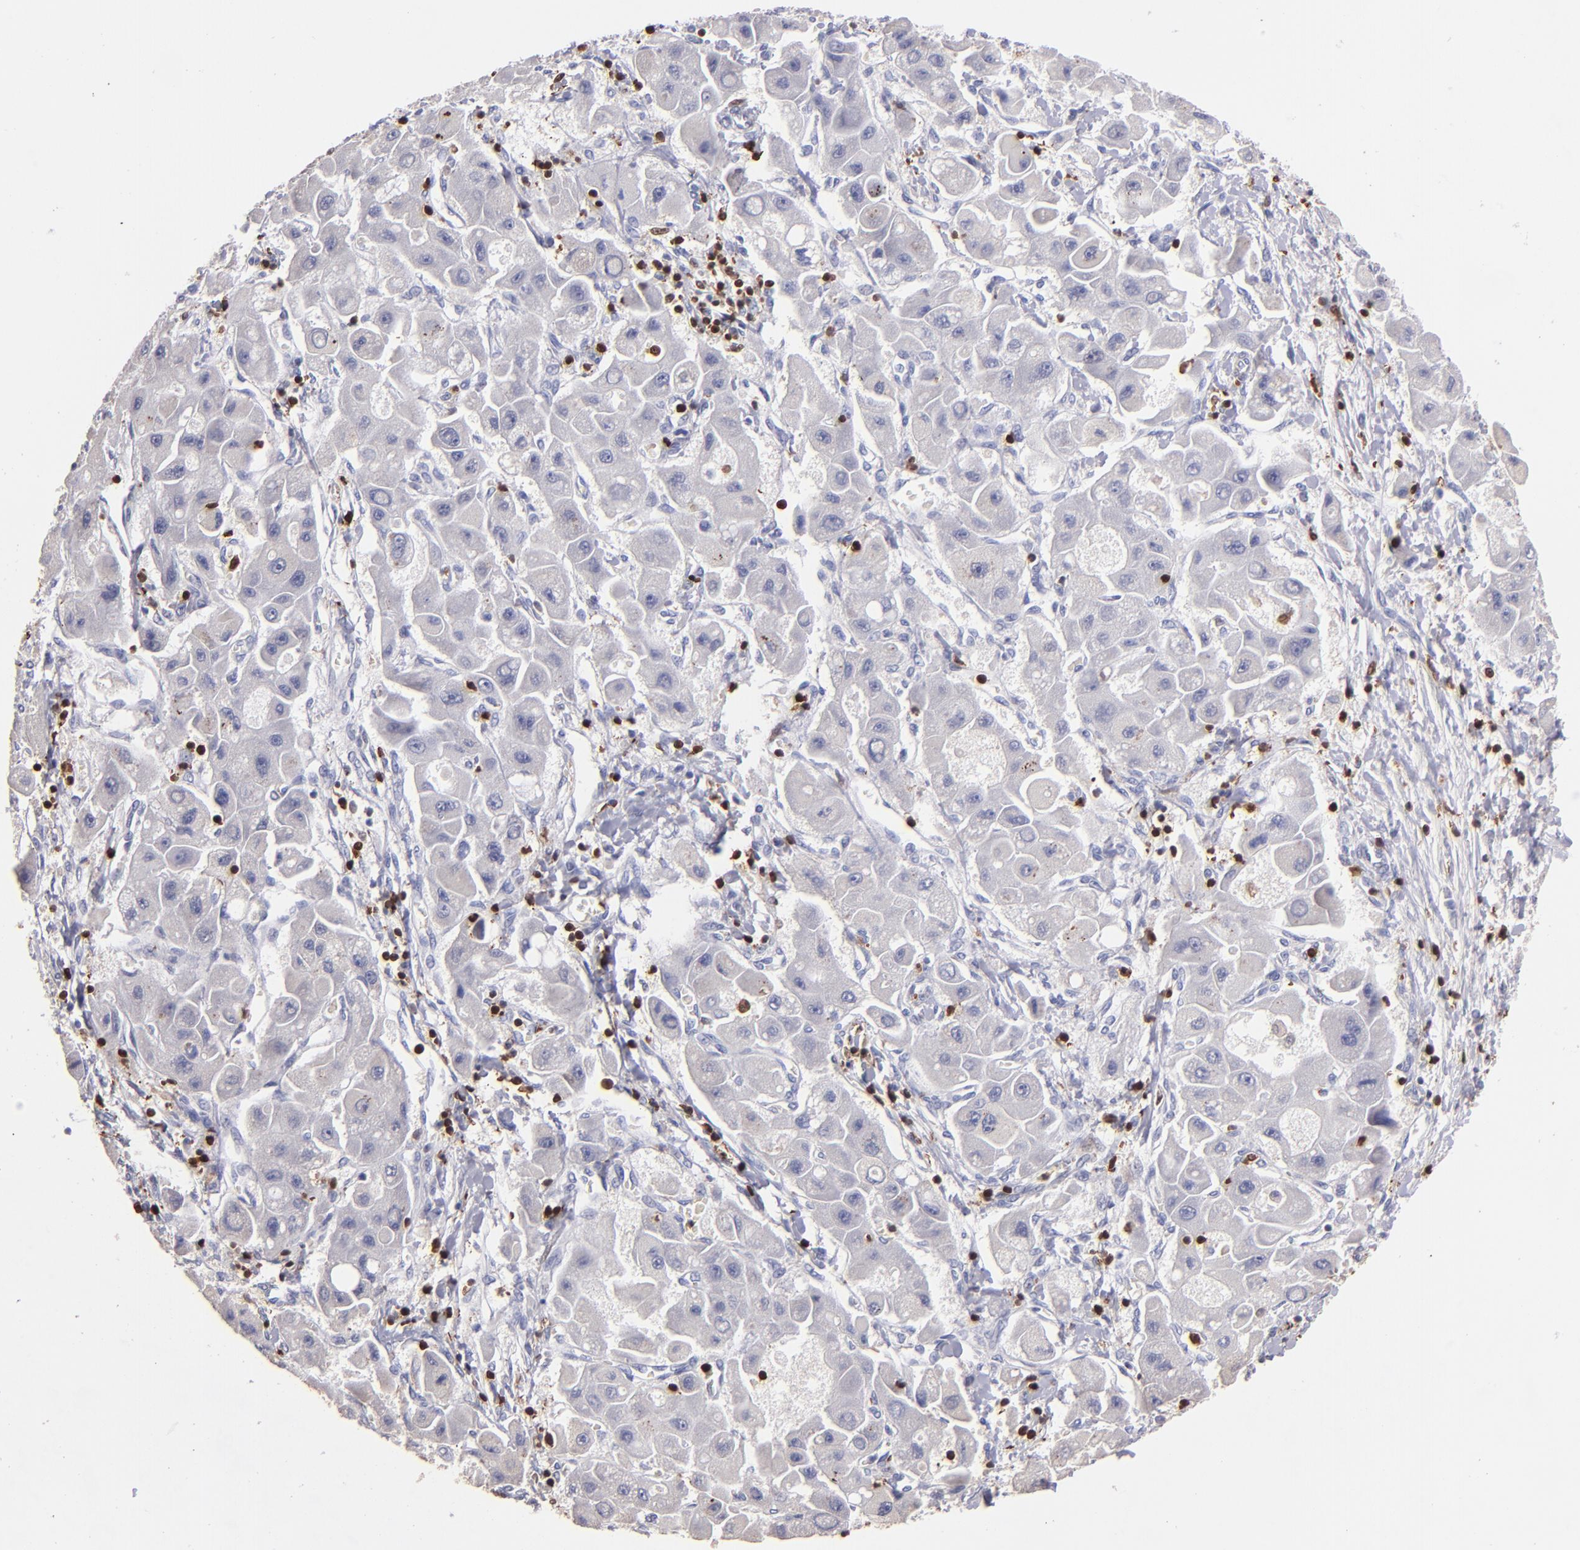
{"staining": {"intensity": "negative", "quantity": "none", "location": "none"}, "tissue": "liver cancer", "cell_type": "Tumor cells", "image_type": "cancer", "snomed": [{"axis": "morphology", "description": "Carcinoma, Hepatocellular, NOS"}, {"axis": "topography", "description": "Liver"}], "caption": "This histopathology image is of liver cancer stained with IHC to label a protein in brown with the nuclei are counter-stained blue. There is no positivity in tumor cells. (DAB (3,3'-diaminobenzidine) immunohistochemistry (IHC), high magnification).", "gene": "S100A4", "patient": {"sex": "male", "age": 24}}